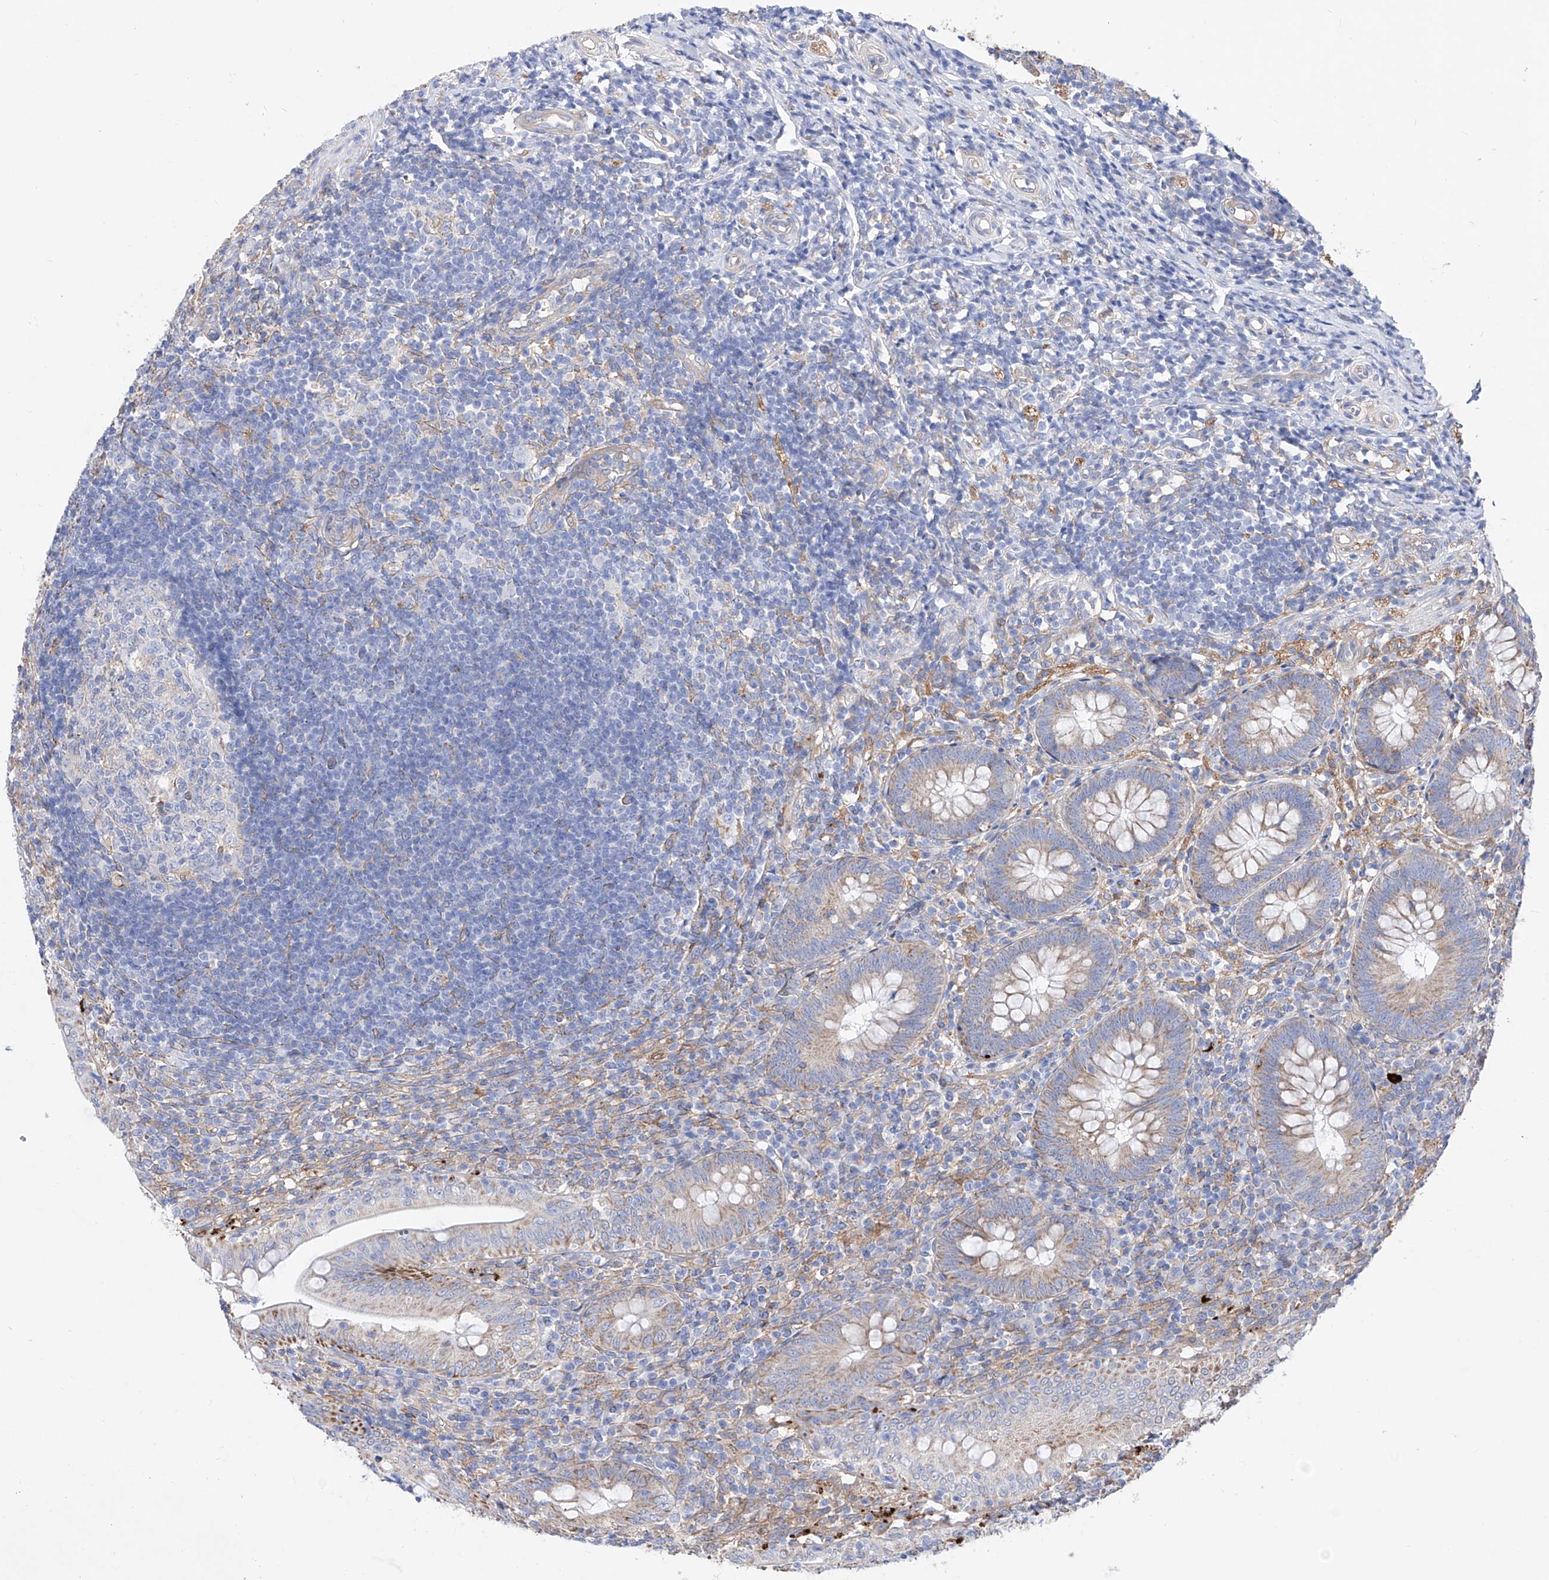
{"staining": {"intensity": "weak", "quantity": "25%-75%", "location": "cytoplasmic/membranous"}, "tissue": "appendix", "cell_type": "Glandular cells", "image_type": "normal", "snomed": [{"axis": "morphology", "description": "Normal tissue, NOS"}, {"axis": "topography", "description": "Appendix"}], "caption": "Appendix stained with IHC displays weak cytoplasmic/membranous expression in about 25%-75% of glandular cells. (brown staining indicates protein expression, while blue staining denotes nuclei).", "gene": "ZNF653", "patient": {"sex": "male", "age": 14}}